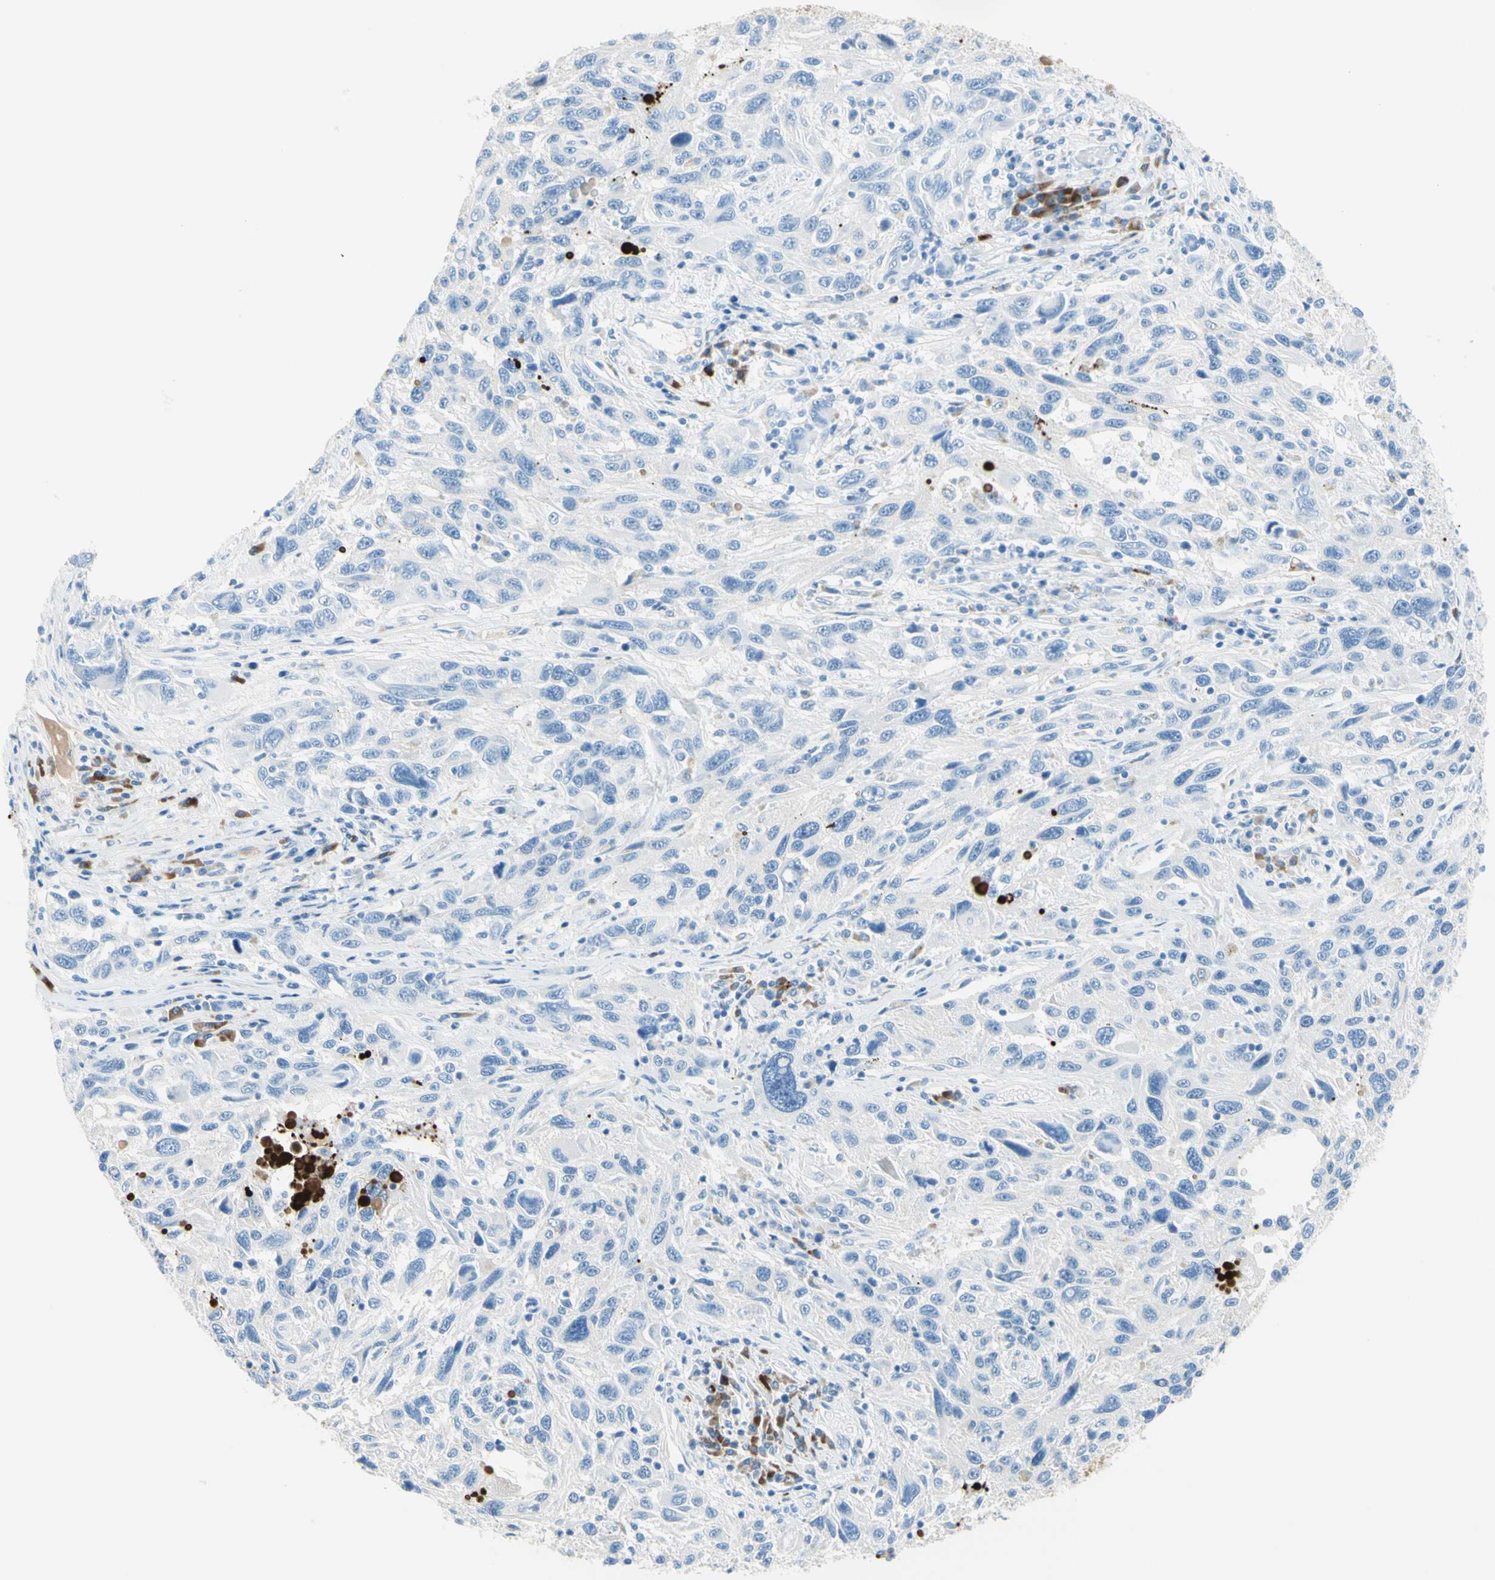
{"staining": {"intensity": "negative", "quantity": "none", "location": "none"}, "tissue": "melanoma", "cell_type": "Tumor cells", "image_type": "cancer", "snomed": [{"axis": "morphology", "description": "Malignant melanoma, NOS"}, {"axis": "topography", "description": "Skin"}], "caption": "High magnification brightfield microscopy of malignant melanoma stained with DAB (brown) and counterstained with hematoxylin (blue): tumor cells show no significant staining. The staining is performed using DAB (3,3'-diaminobenzidine) brown chromogen with nuclei counter-stained in using hematoxylin.", "gene": "IL6ST", "patient": {"sex": "male", "age": 53}}